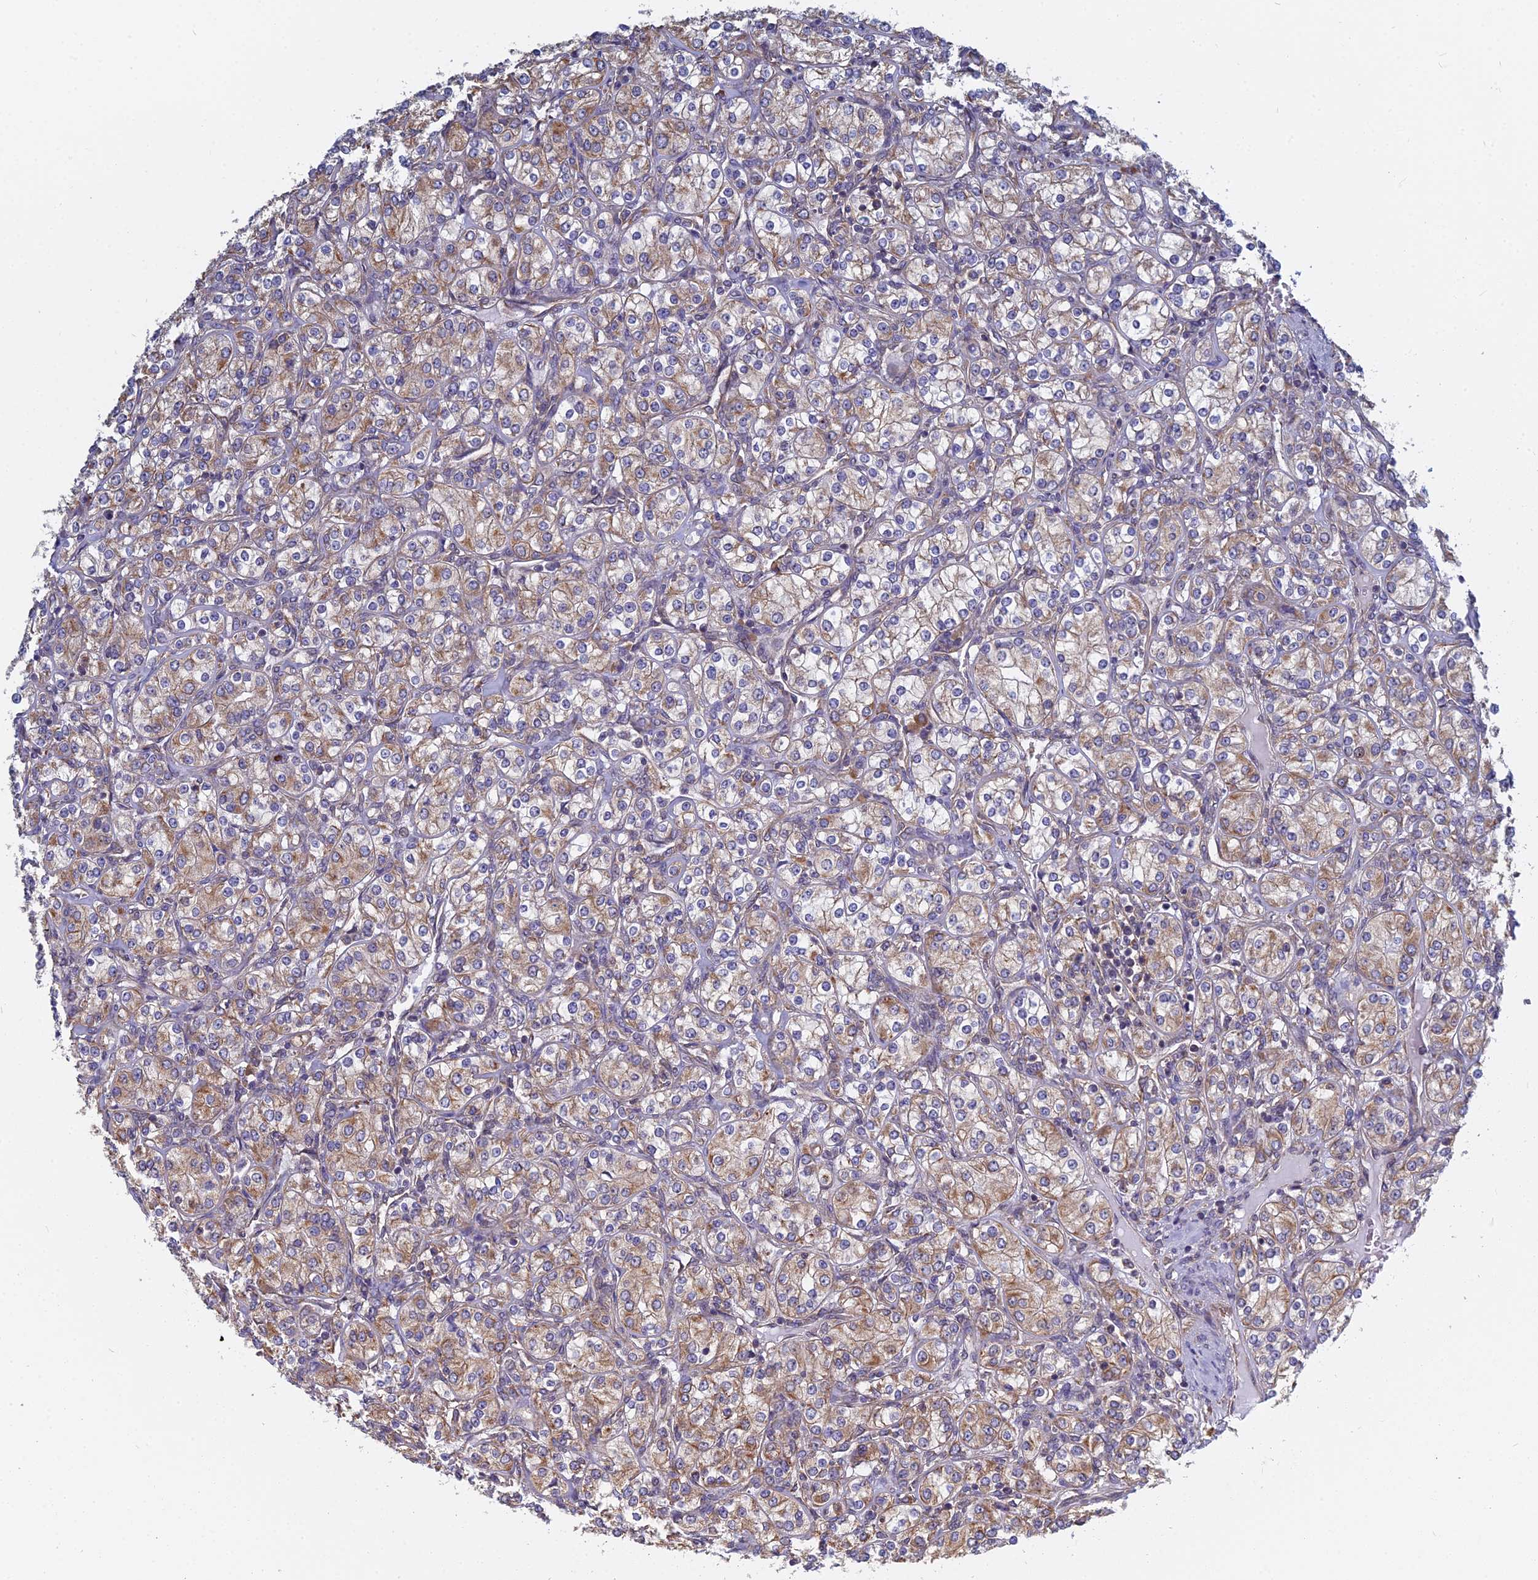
{"staining": {"intensity": "moderate", "quantity": "25%-75%", "location": "cytoplasmic/membranous"}, "tissue": "renal cancer", "cell_type": "Tumor cells", "image_type": "cancer", "snomed": [{"axis": "morphology", "description": "Adenocarcinoma, NOS"}, {"axis": "topography", "description": "Kidney"}], "caption": "A histopathology image of renal cancer (adenocarcinoma) stained for a protein exhibits moderate cytoplasmic/membranous brown staining in tumor cells.", "gene": "KIAA1143", "patient": {"sex": "male", "age": 77}}